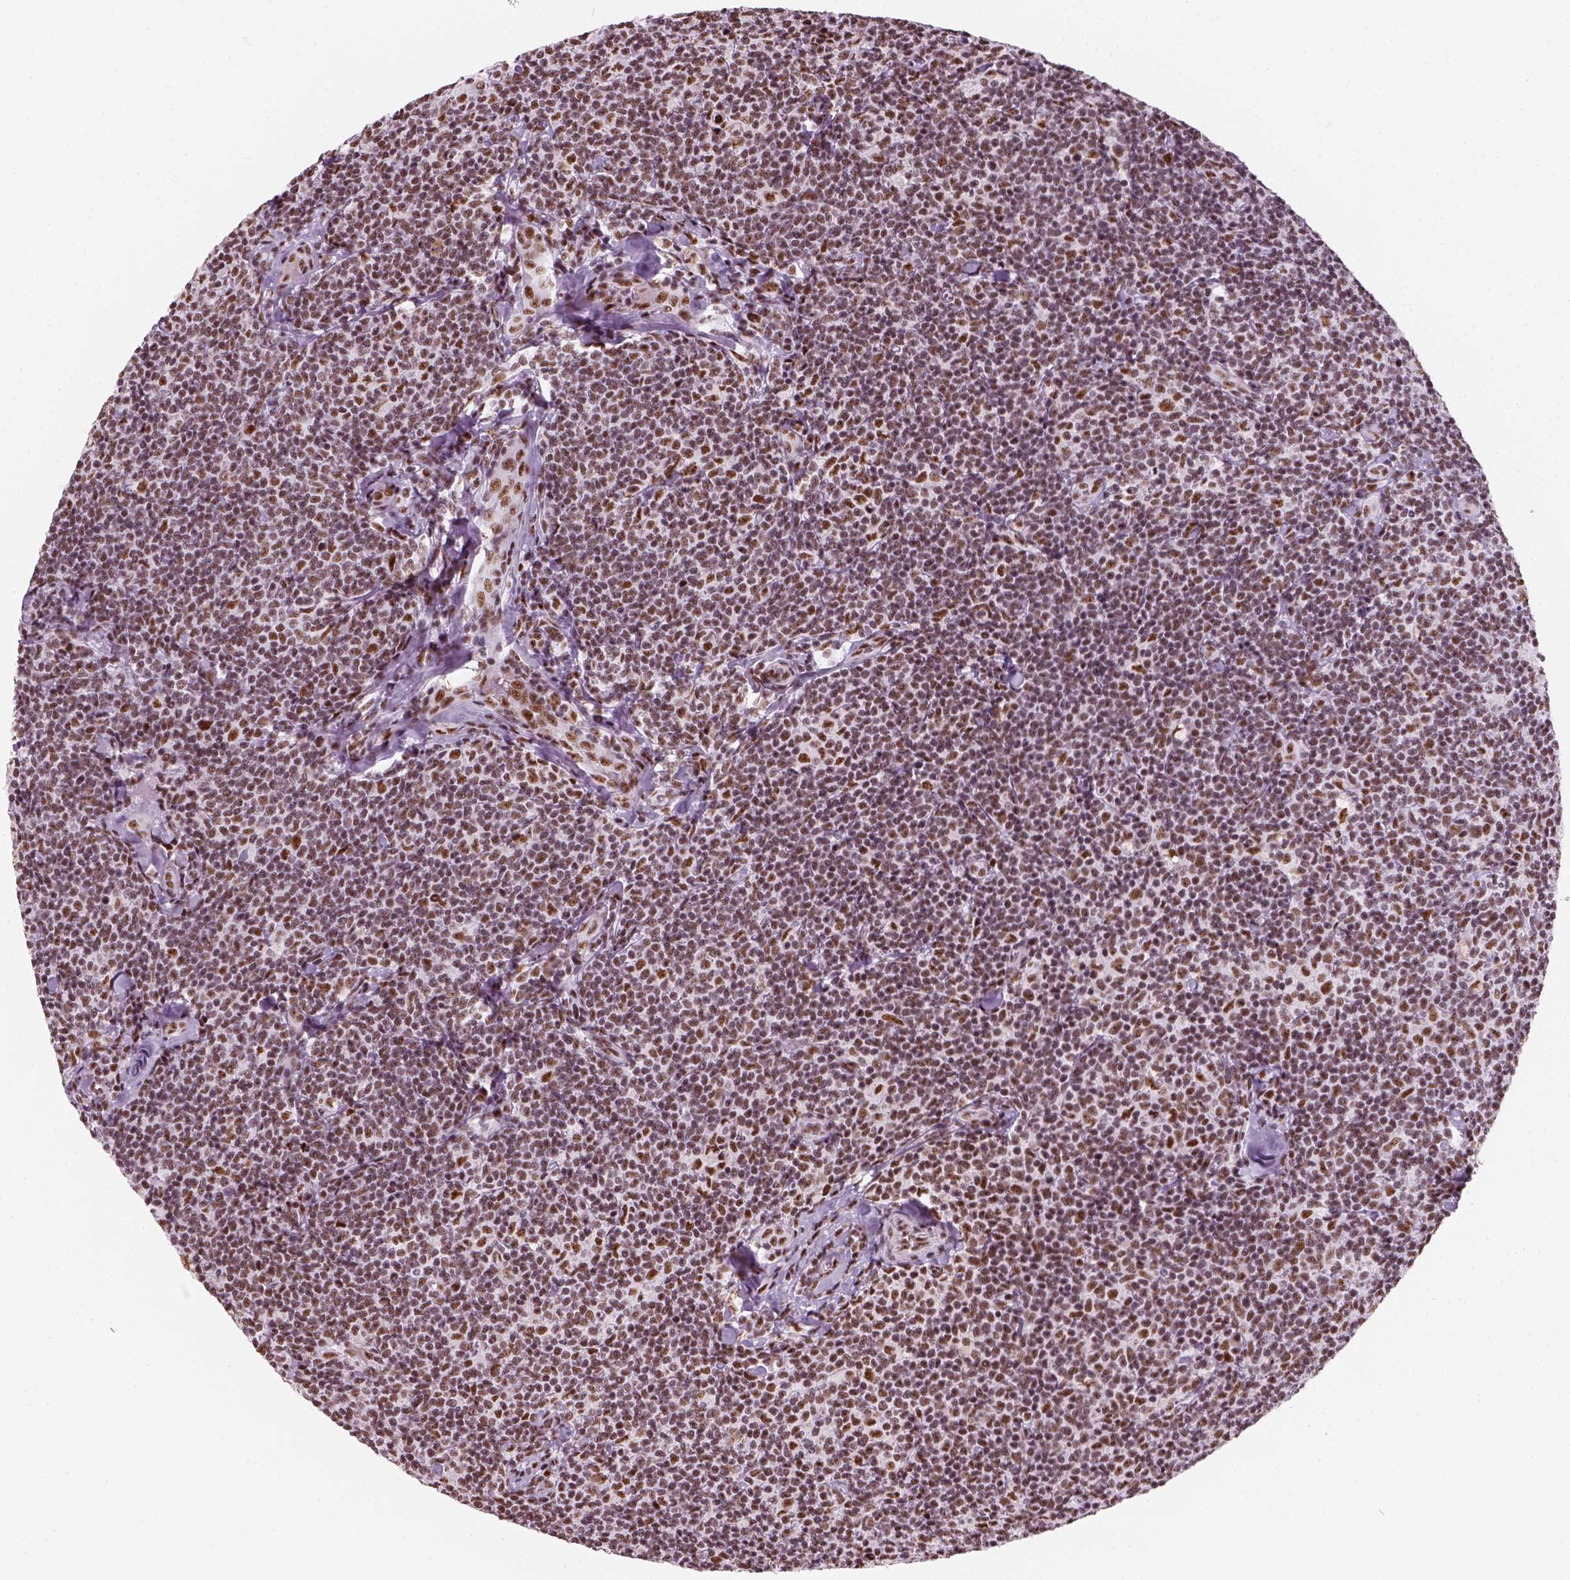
{"staining": {"intensity": "moderate", "quantity": ">75%", "location": "nuclear"}, "tissue": "lymphoma", "cell_type": "Tumor cells", "image_type": "cancer", "snomed": [{"axis": "morphology", "description": "Malignant lymphoma, non-Hodgkin's type, Low grade"}, {"axis": "topography", "description": "Lymph node"}], "caption": "The micrograph reveals immunohistochemical staining of lymphoma. There is moderate nuclear expression is identified in about >75% of tumor cells.", "gene": "GTF2F1", "patient": {"sex": "female", "age": 56}}